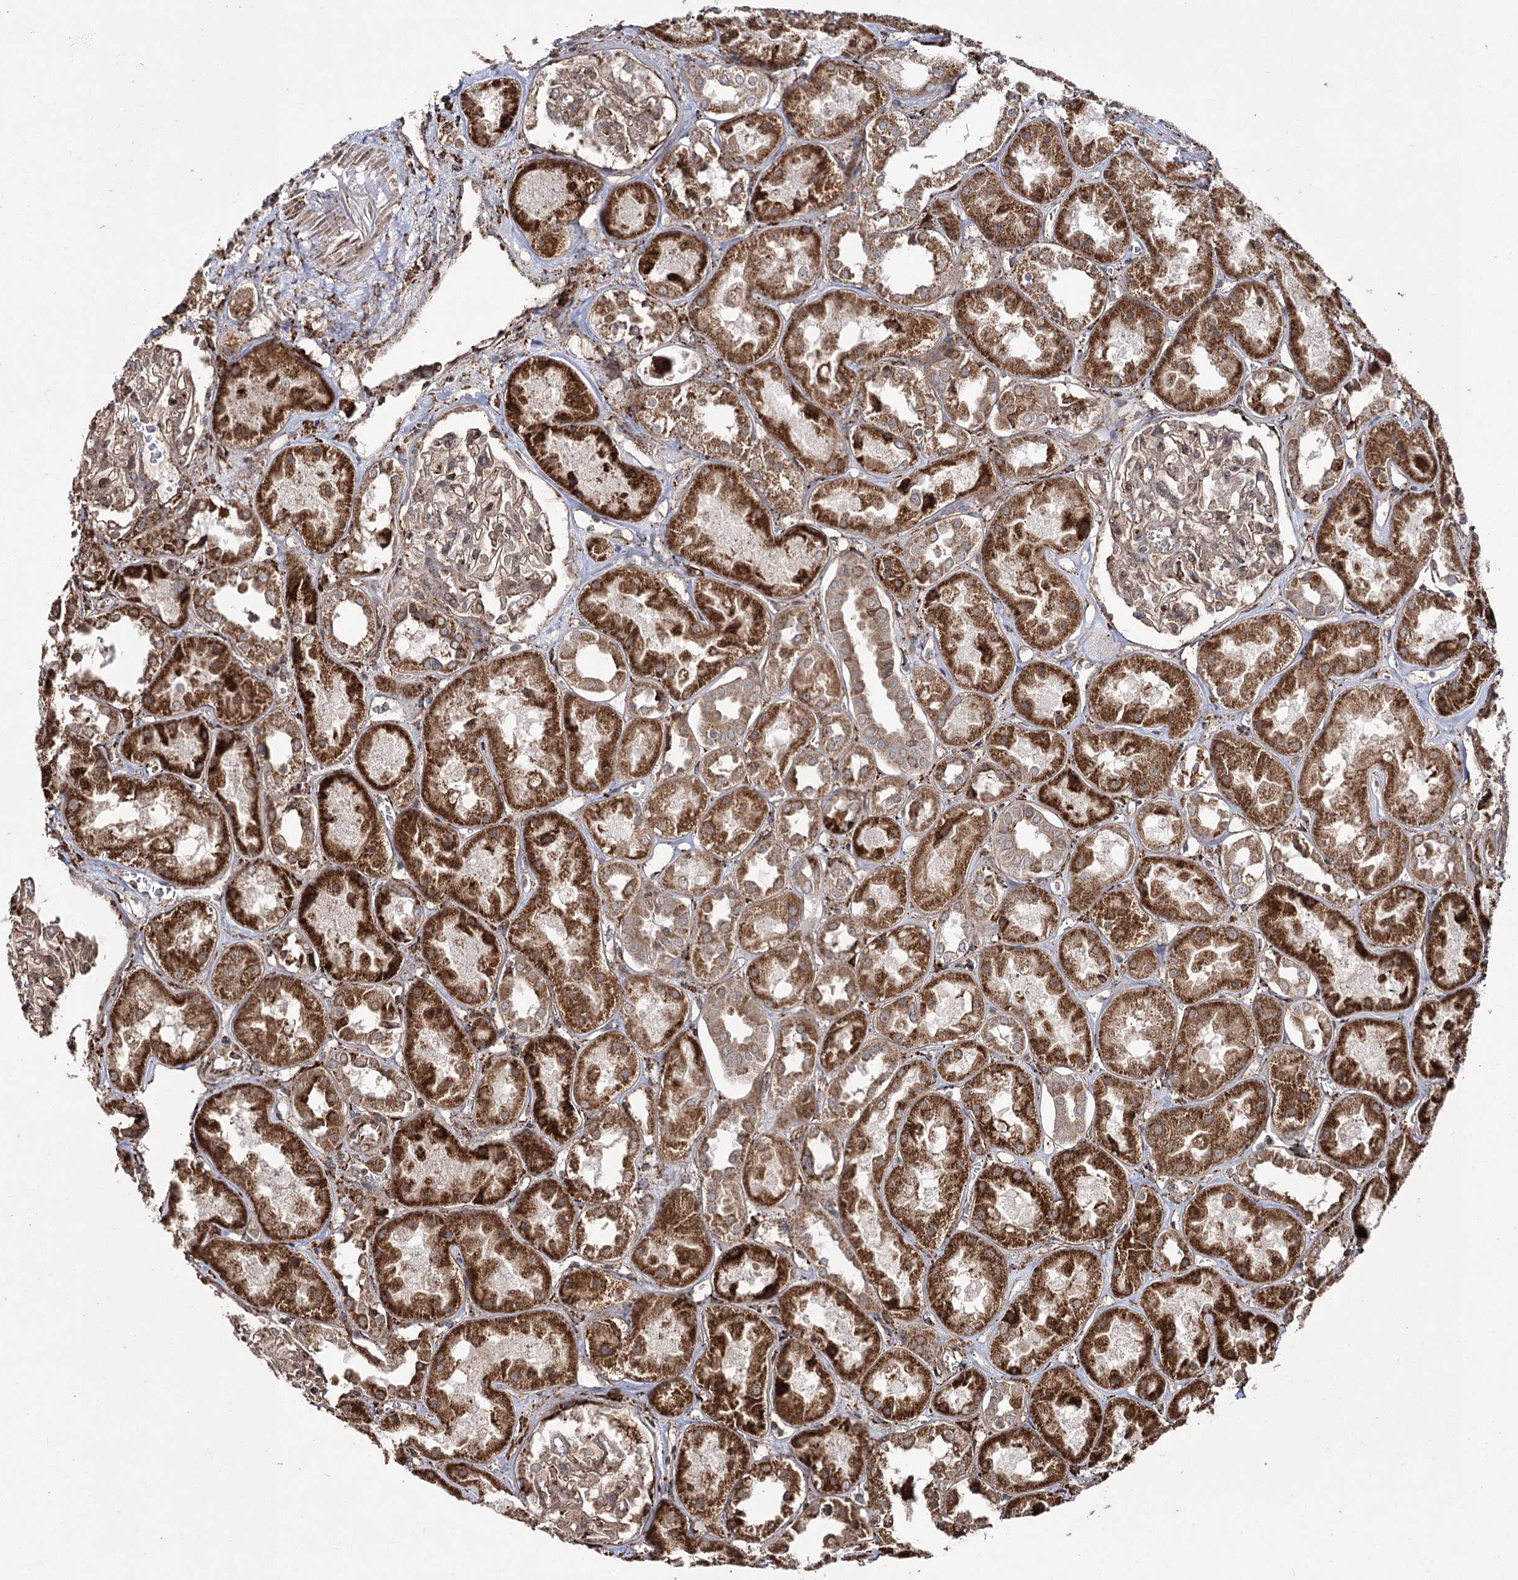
{"staining": {"intensity": "weak", "quantity": ">75%", "location": "cytoplasmic/membranous"}, "tissue": "kidney", "cell_type": "Cells in glomeruli", "image_type": "normal", "snomed": [{"axis": "morphology", "description": "Normal tissue, NOS"}, {"axis": "topography", "description": "Kidney"}], "caption": "DAB (3,3'-diaminobenzidine) immunohistochemical staining of normal human kidney exhibits weak cytoplasmic/membranous protein positivity in approximately >75% of cells in glomeruli. The protein is stained brown, and the nuclei are stained in blue (DAB IHC with brightfield microscopy, high magnification).", "gene": "FANCL", "patient": {"sex": "male", "age": 70}}